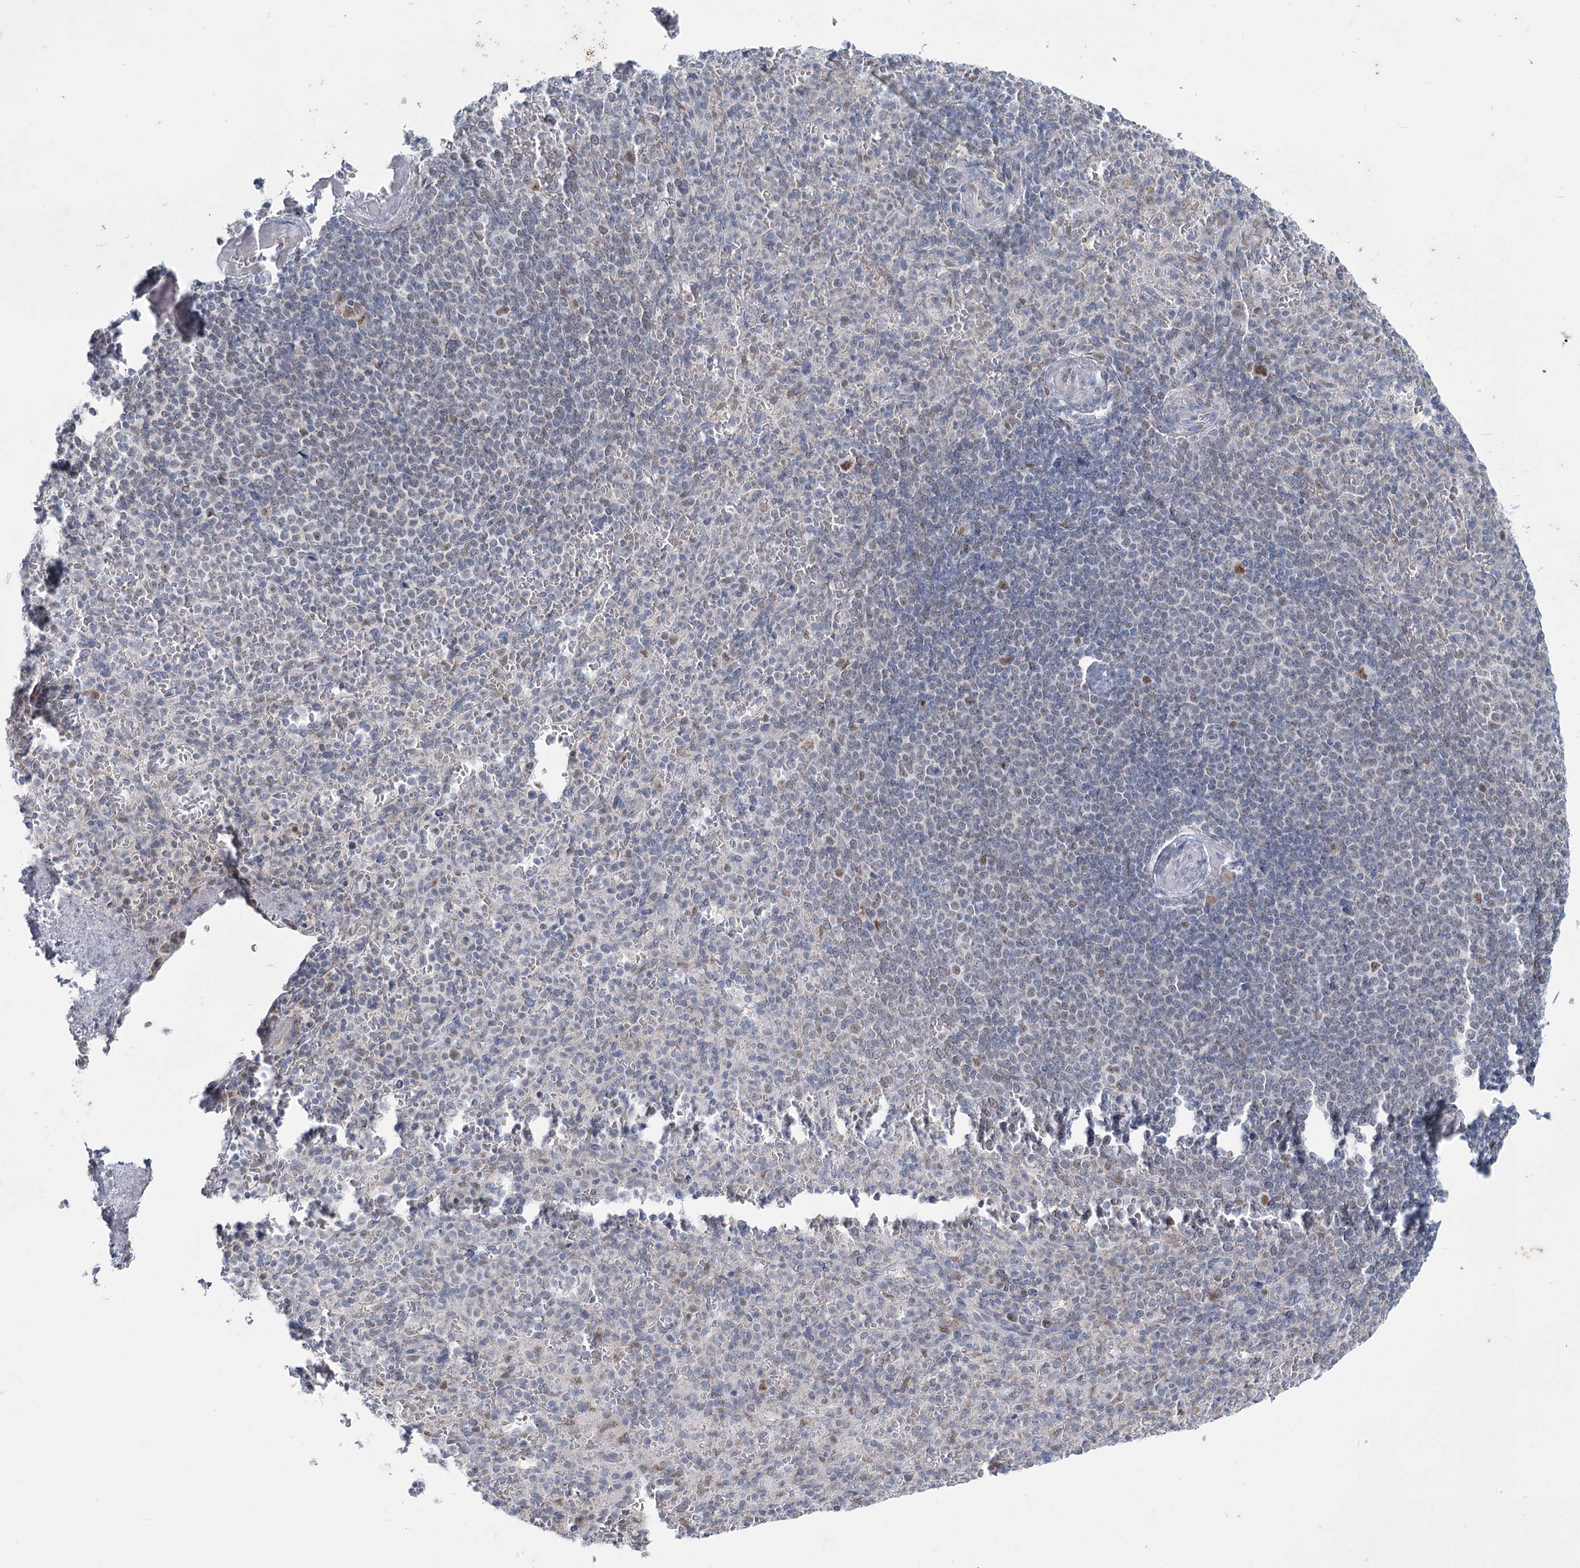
{"staining": {"intensity": "moderate", "quantity": "<25%", "location": "nuclear"}, "tissue": "spleen", "cell_type": "Cells in red pulp", "image_type": "normal", "snomed": [{"axis": "morphology", "description": "Normal tissue, NOS"}, {"axis": "topography", "description": "Spleen"}], "caption": "Human spleen stained with a brown dye displays moderate nuclear positive positivity in about <25% of cells in red pulp.", "gene": "MTG1", "patient": {"sex": "female", "age": 74}}